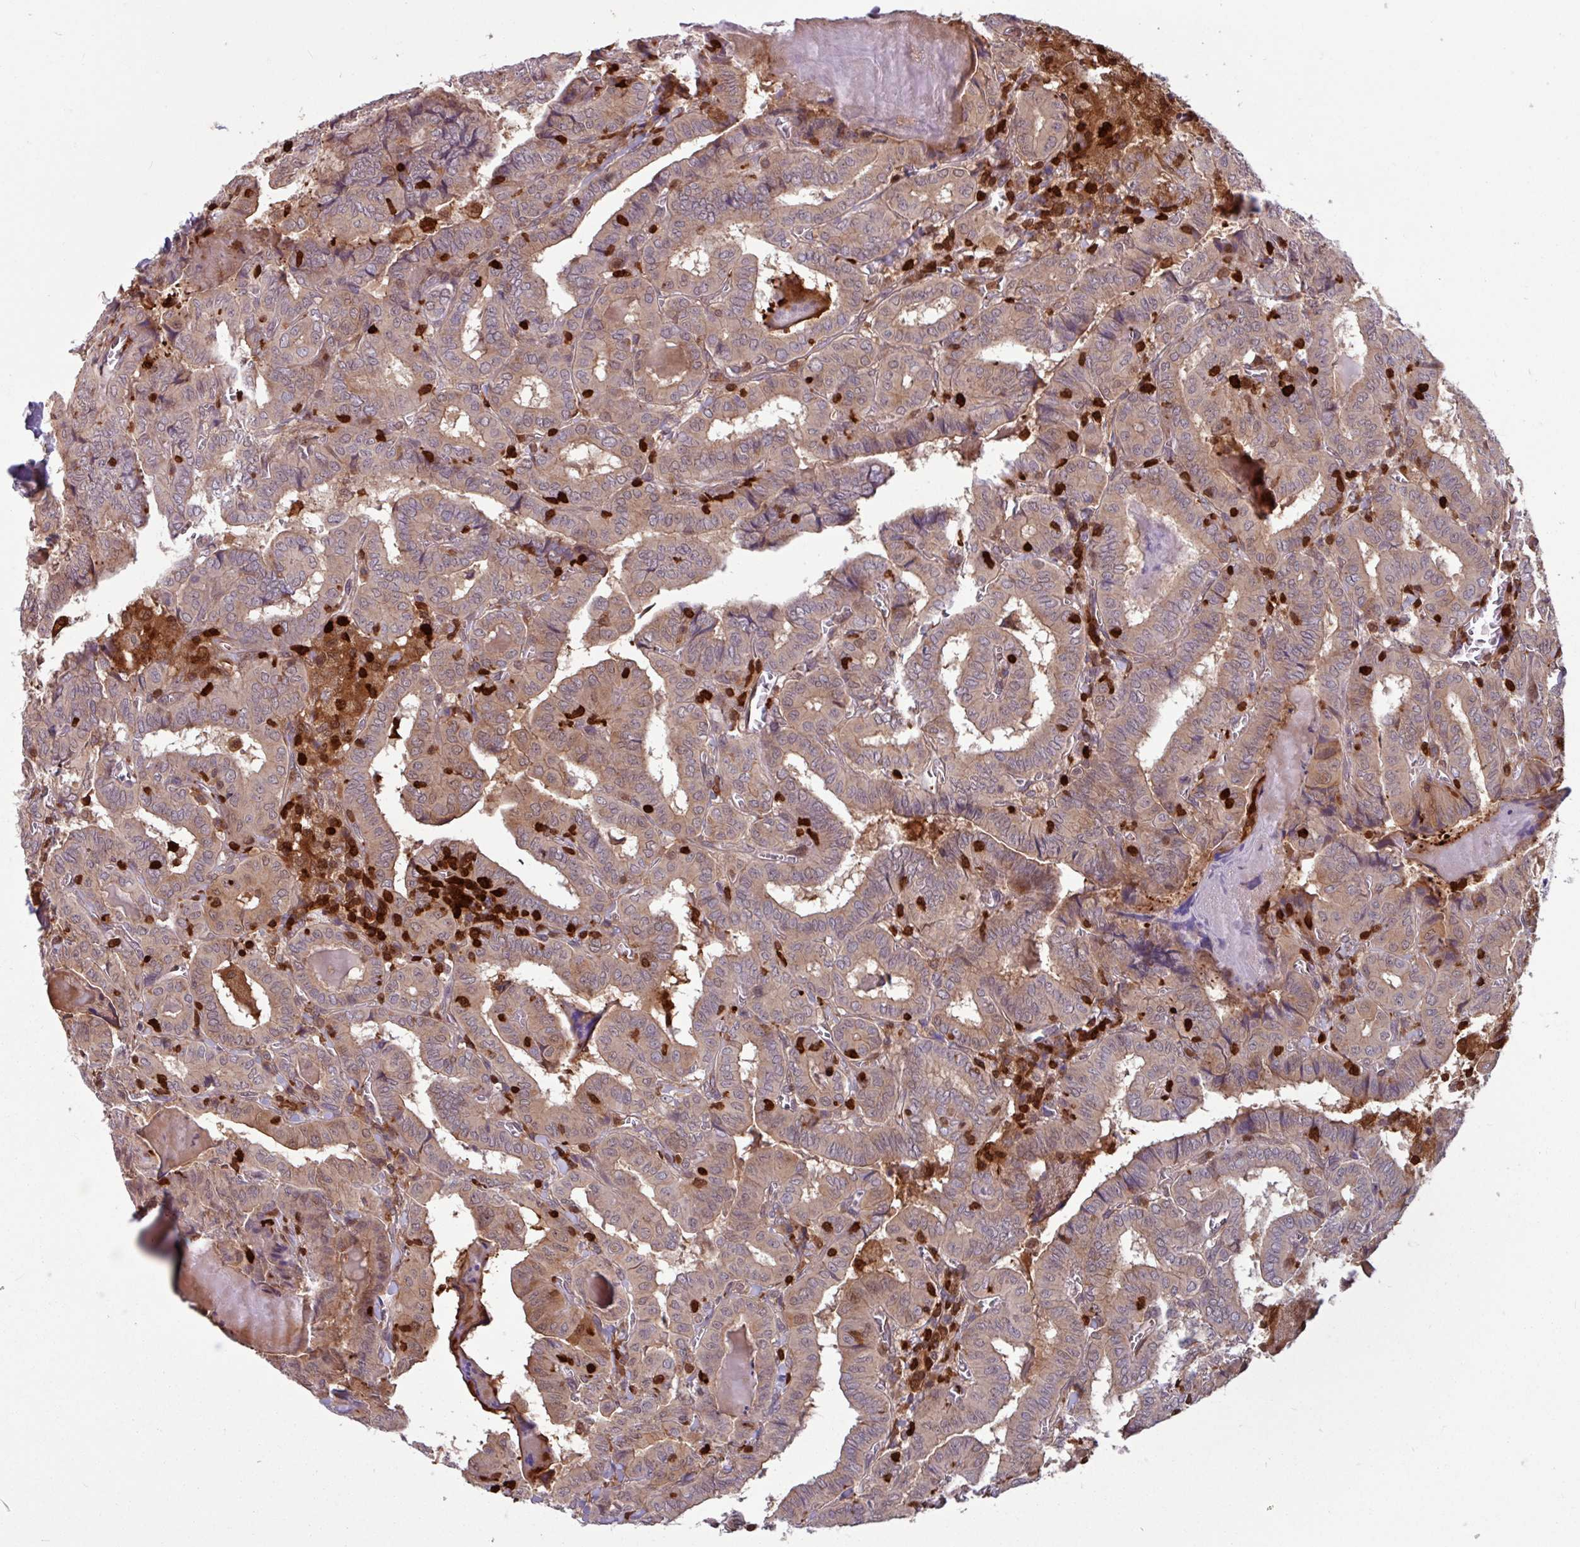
{"staining": {"intensity": "weak", "quantity": "25%-75%", "location": "cytoplasmic/membranous,nuclear"}, "tissue": "thyroid cancer", "cell_type": "Tumor cells", "image_type": "cancer", "snomed": [{"axis": "morphology", "description": "Papillary adenocarcinoma, NOS"}, {"axis": "topography", "description": "Thyroid gland"}], "caption": "Thyroid cancer tissue displays weak cytoplasmic/membranous and nuclear positivity in about 25%-75% of tumor cells, visualized by immunohistochemistry.", "gene": "SEC61G", "patient": {"sex": "female", "age": 72}}